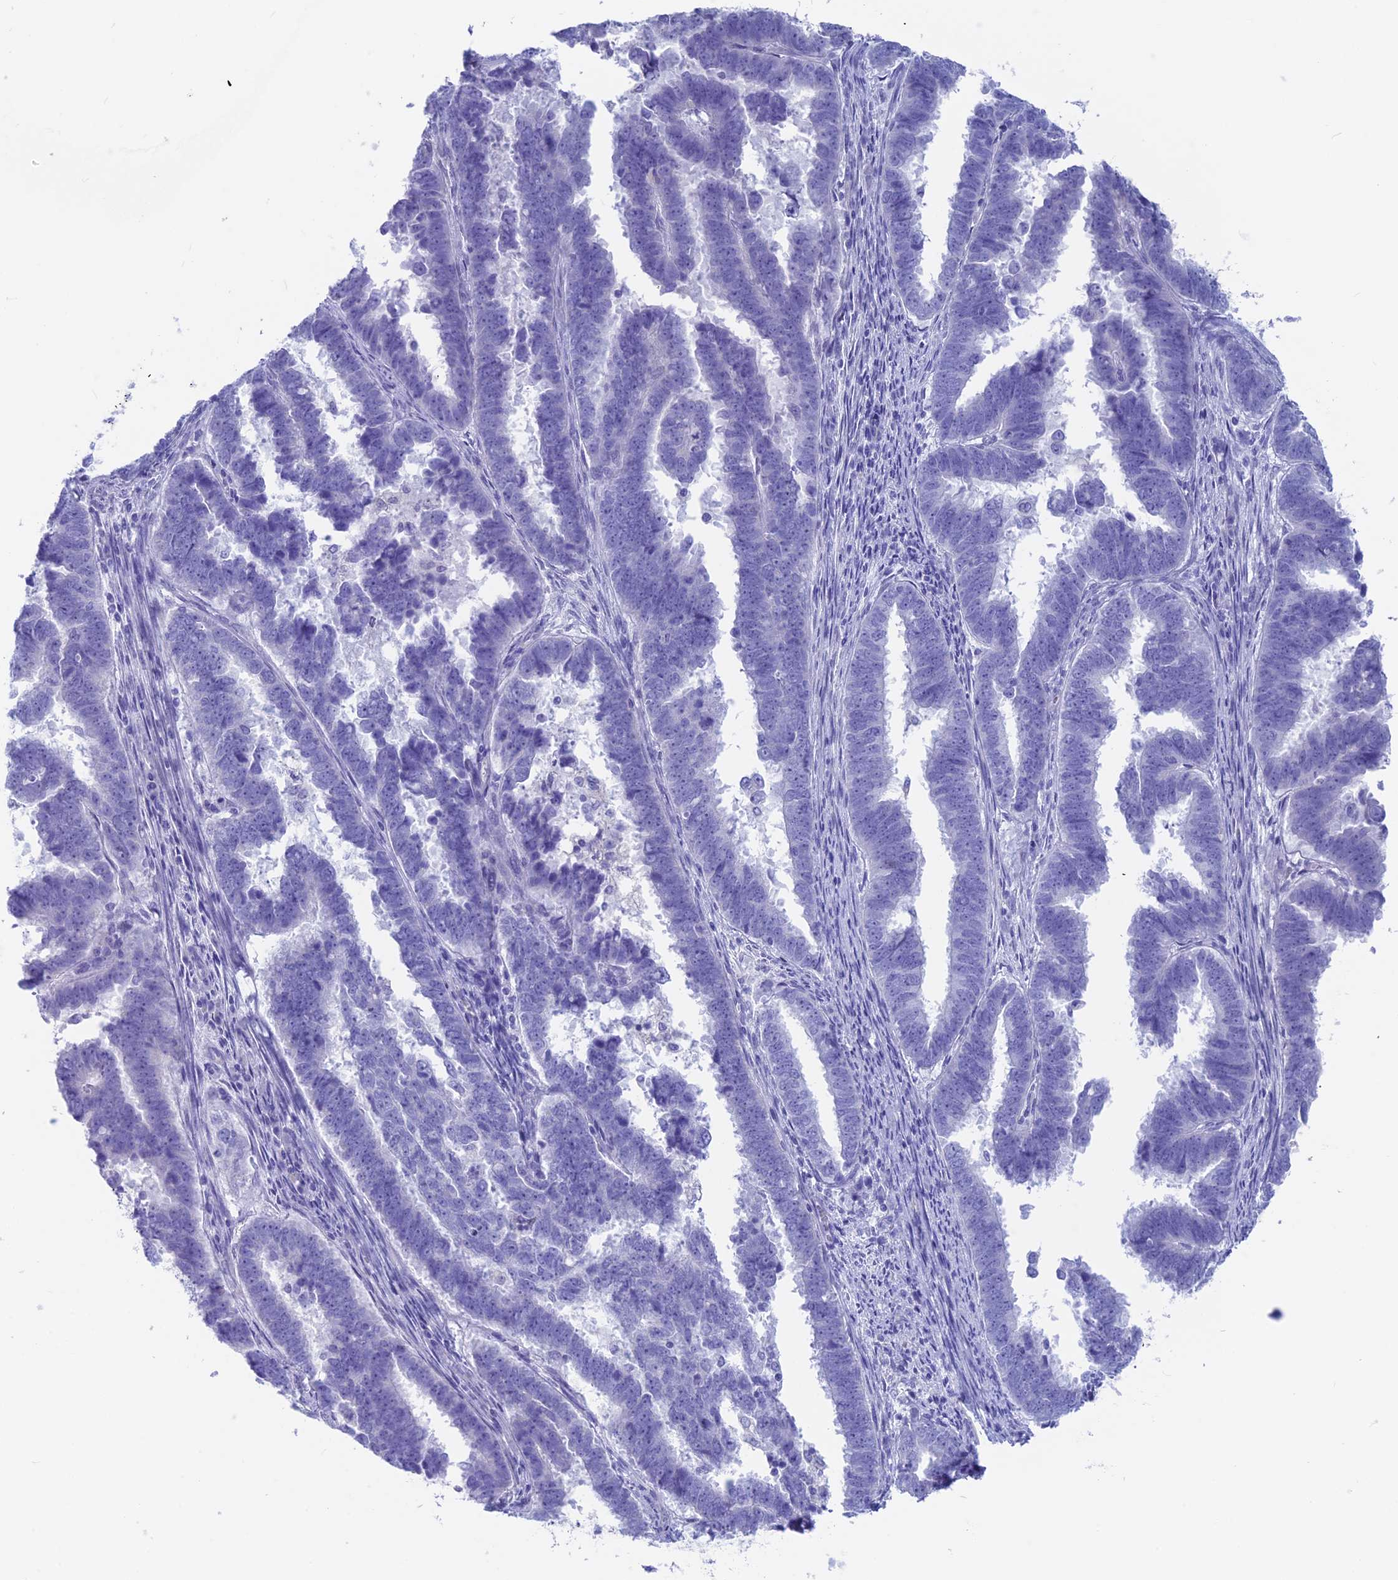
{"staining": {"intensity": "negative", "quantity": "none", "location": "none"}, "tissue": "endometrial cancer", "cell_type": "Tumor cells", "image_type": "cancer", "snomed": [{"axis": "morphology", "description": "Adenocarcinoma, NOS"}, {"axis": "topography", "description": "Endometrium"}], "caption": "Immunohistochemical staining of adenocarcinoma (endometrial) demonstrates no significant positivity in tumor cells.", "gene": "GNGT2", "patient": {"sex": "female", "age": 75}}